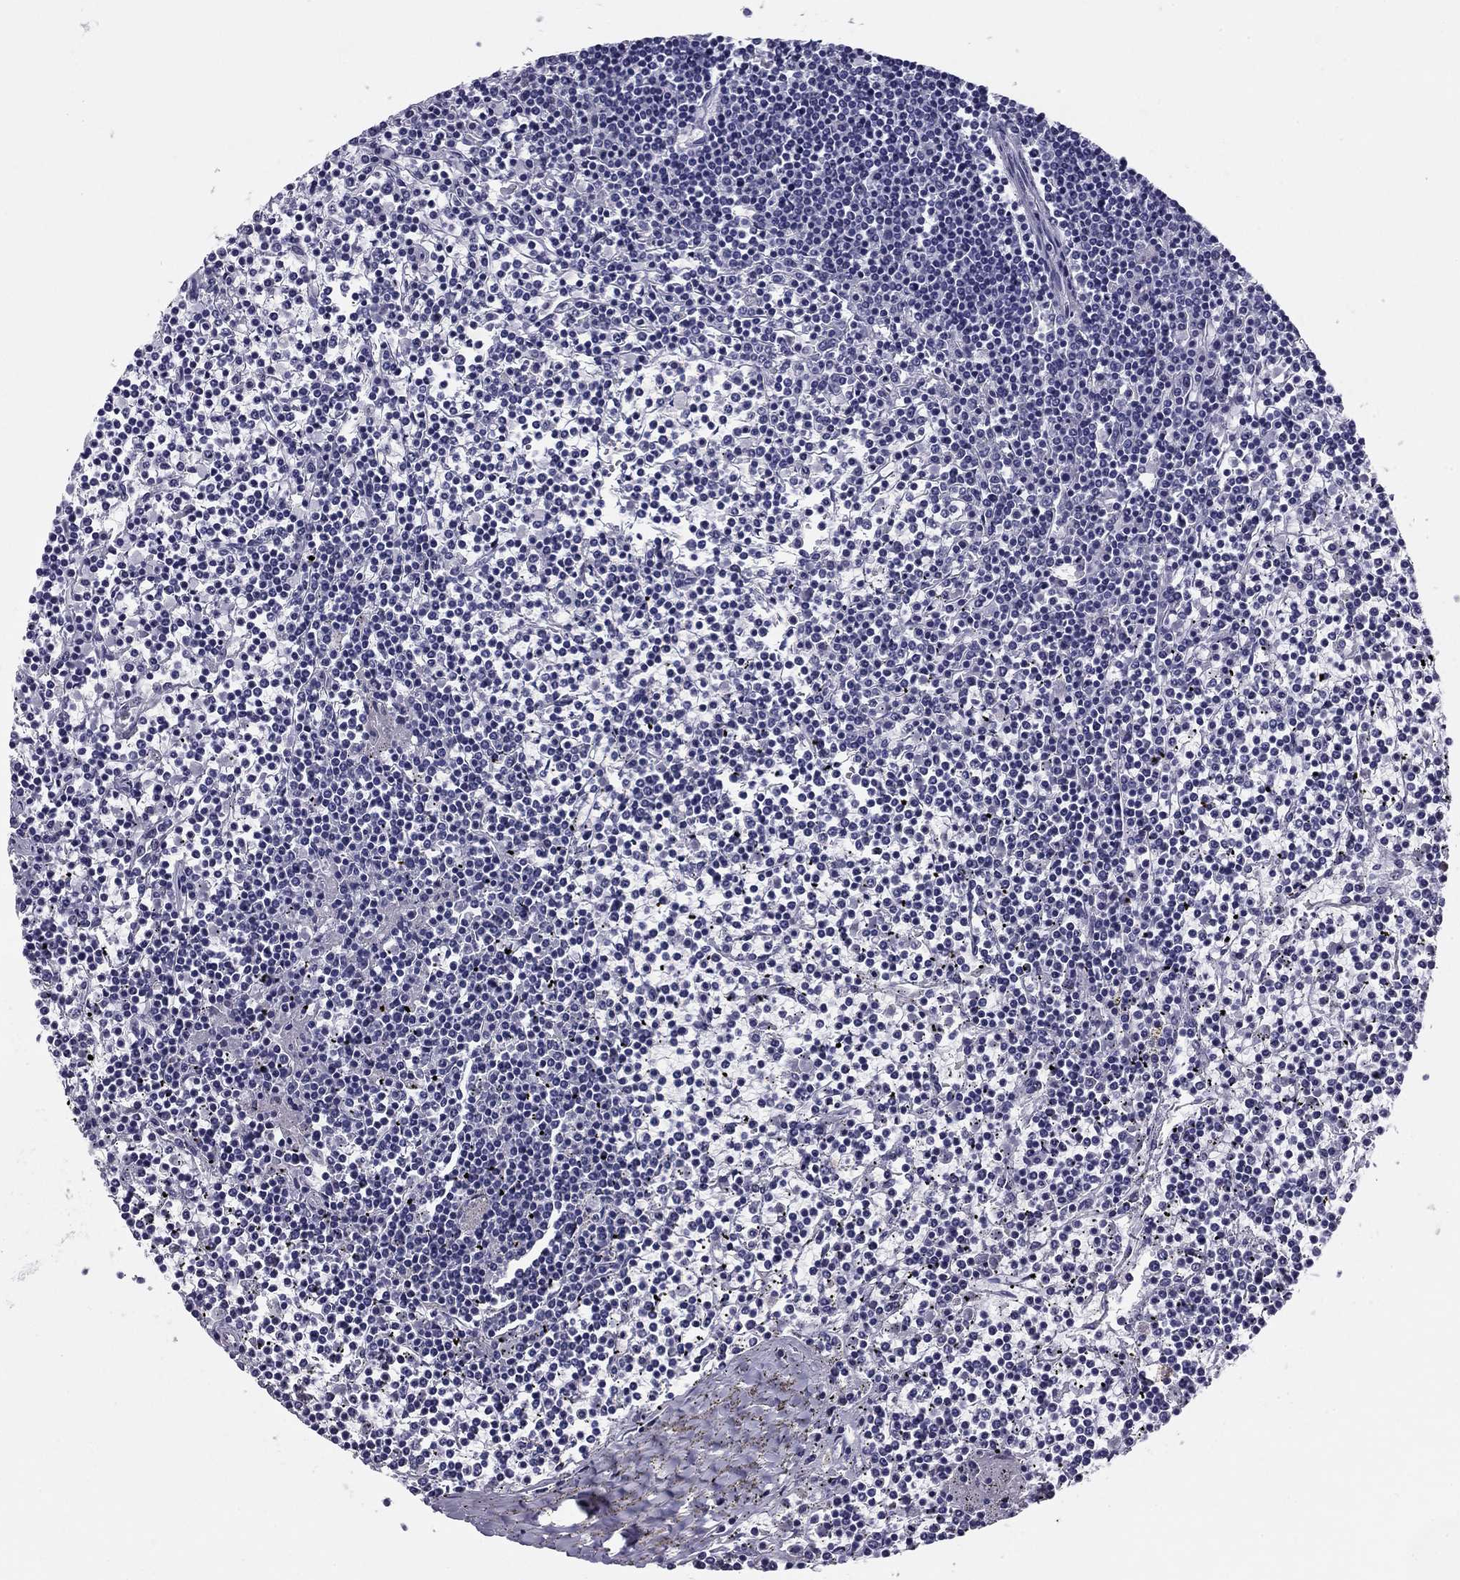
{"staining": {"intensity": "negative", "quantity": "none", "location": "none"}, "tissue": "lymphoma", "cell_type": "Tumor cells", "image_type": "cancer", "snomed": [{"axis": "morphology", "description": "Malignant lymphoma, non-Hodgkin's type, Low grade"}, {"axis": "topography", "description": "Spleen"}], "caption": "This is an immunohistochemistry (IHC) histopathology image of lymphoma. There is no expression in tumor cells.", "gene": "TMED3", "patient": {"sex": "female", "age": 19}}